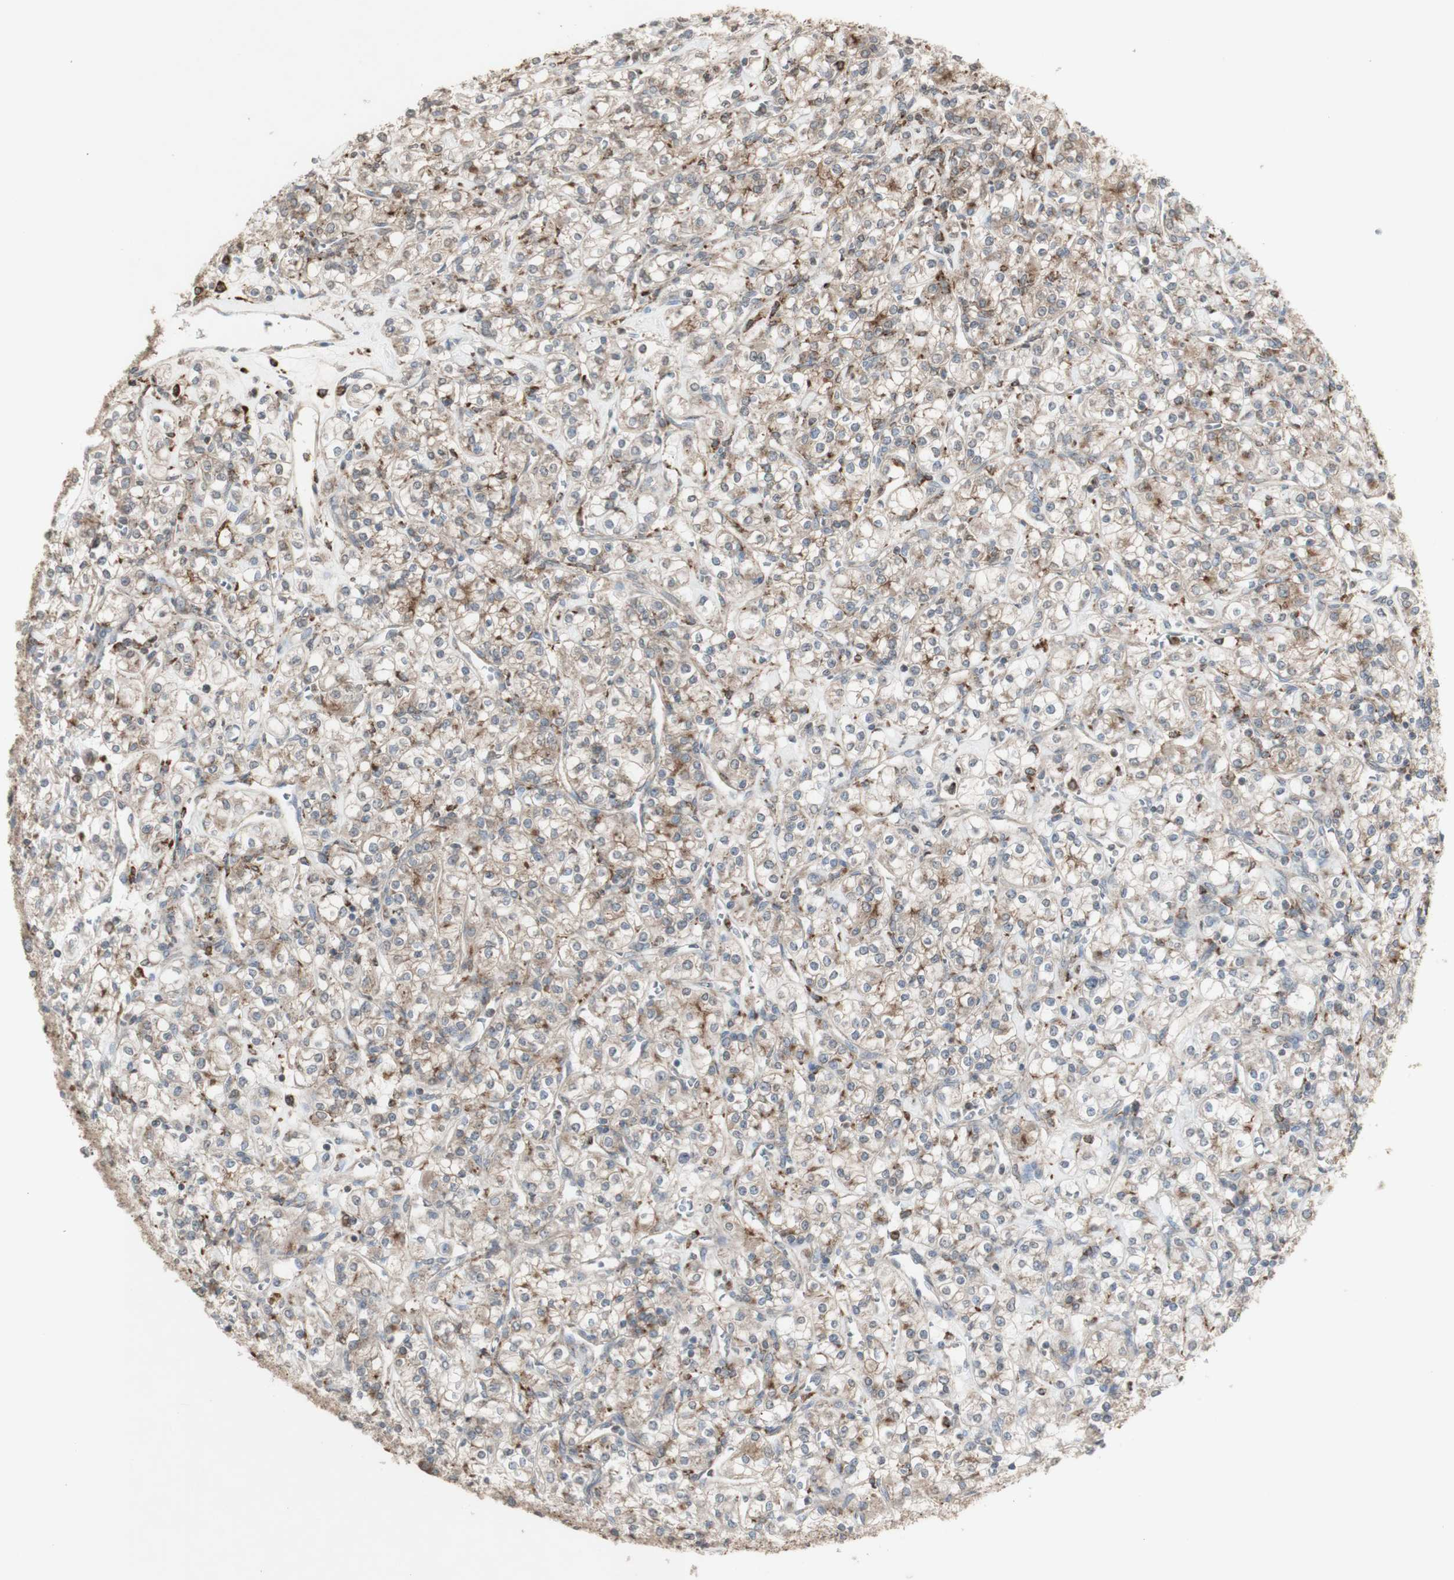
{"staining": {"intensity": "weak", "quantity": ">75%", "location": "cytoplasmic/membranous"}, "tissue": "renal cancer", "cell_type": "Tumor cells", "image_type": "cancer", "snomed": [{"axis": "morphology", "description": "Adenocarcinoma, NOS"}, {"axis": "topography", "description": "Kidney"}], "caption": "Immunohistochemical staining of renal adenocarcinoma demonstrates low levels of weak cytoplasmic/membranous expression in about >75% of tumor cells.", "gene": "ATP6V1E1", "patient": {"sex": "male", "age": 77}}